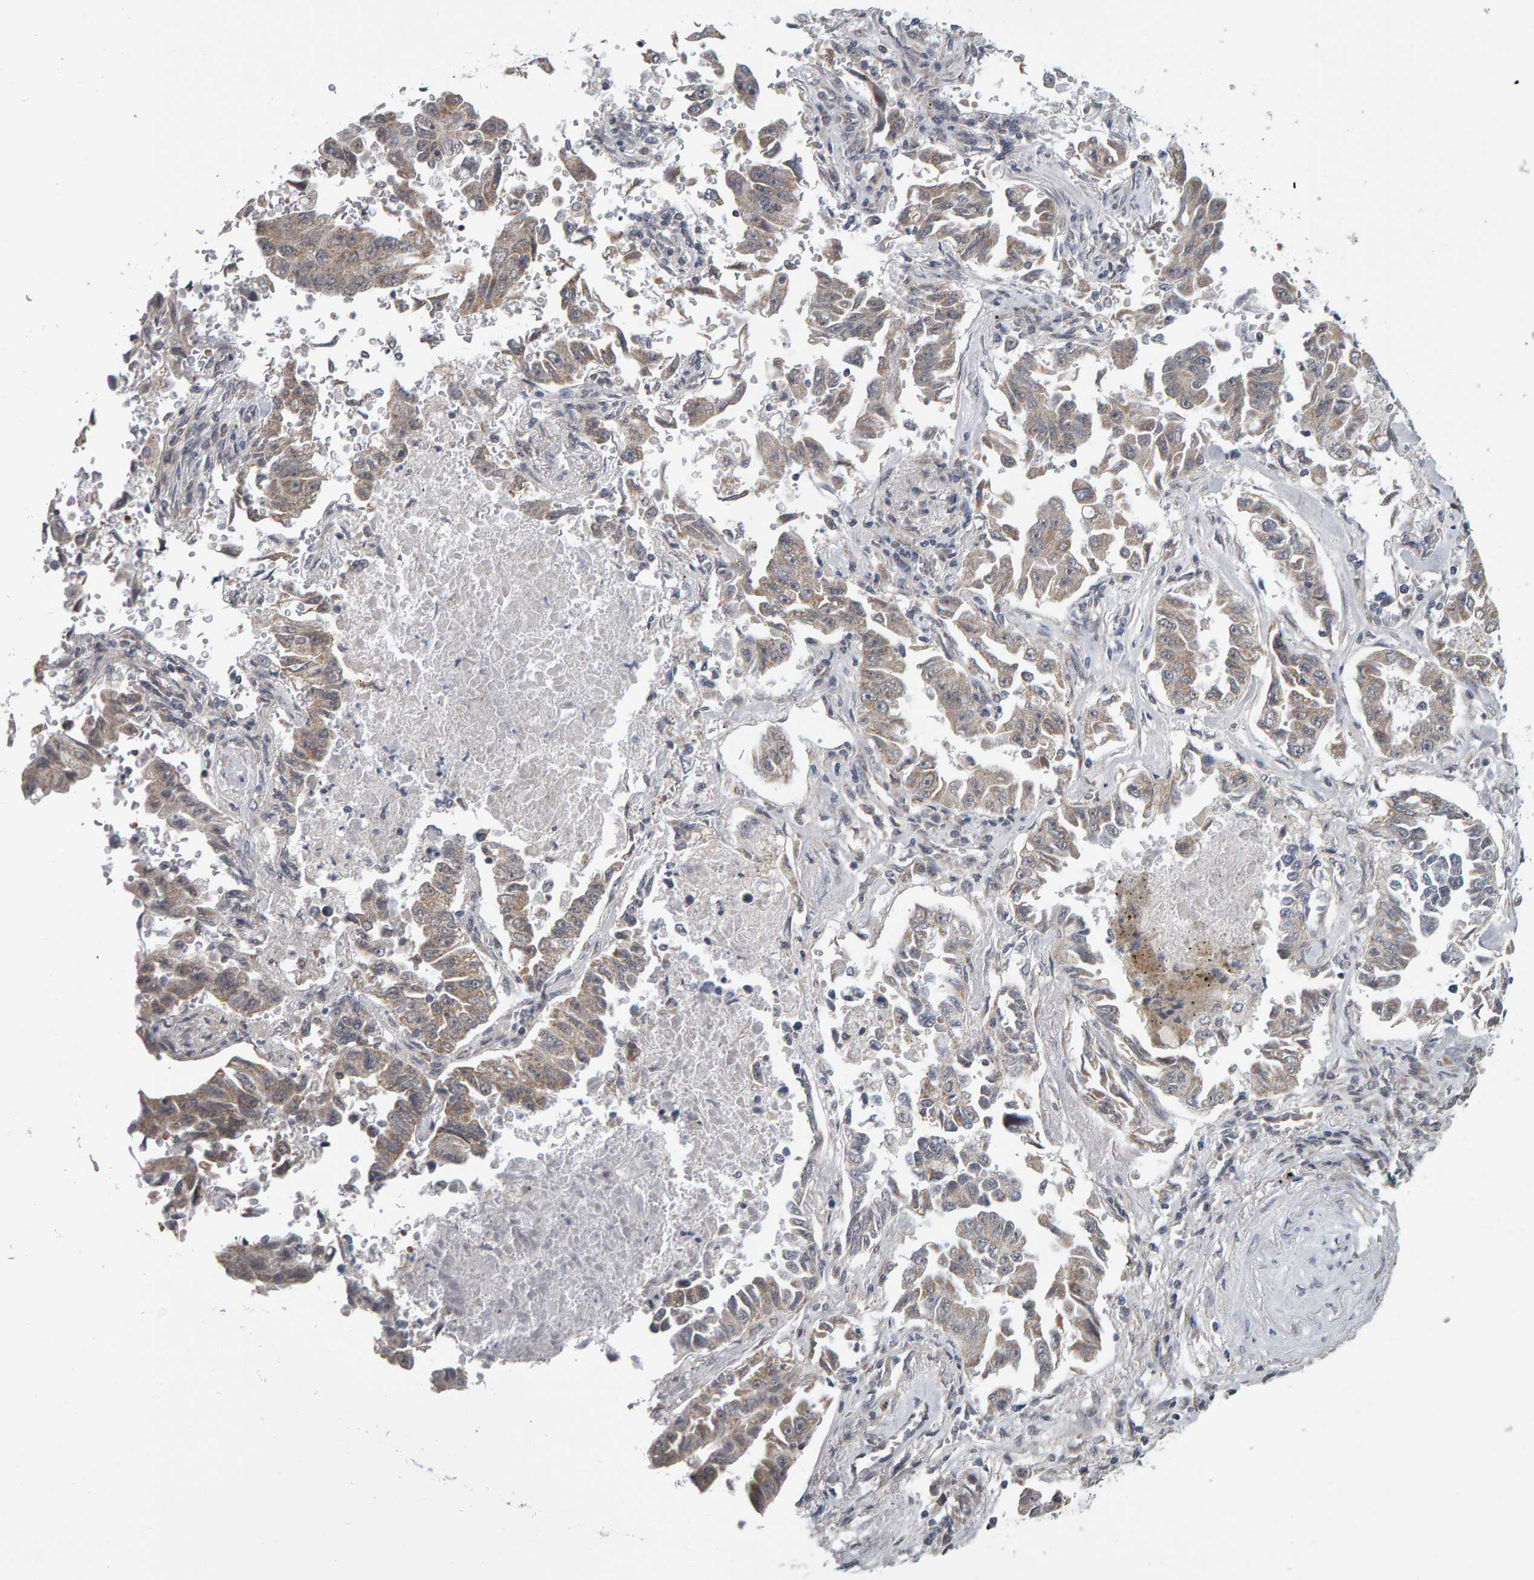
{"staining": {"intensity": "weak", "quantity": ">75%", "location": "cytoplasmic/membranous"}, "tissue": "lung cancer", "cell_type": "Tumor cells", "image_type": "cancer", "snomed": [{"axis": "morphology", "description": "Adenocarcinoma, NOS"}, {"axis": "topography", "description": "Lung"}], "caption": "Approximately >75% of tumor cells in lung cancer exhibit weak cytoplasmic/membranous protein expression as visualized by brown immunohistochemical staining.", "gene": "DAP3", "patient": {"sex": "female", "age": 51}}